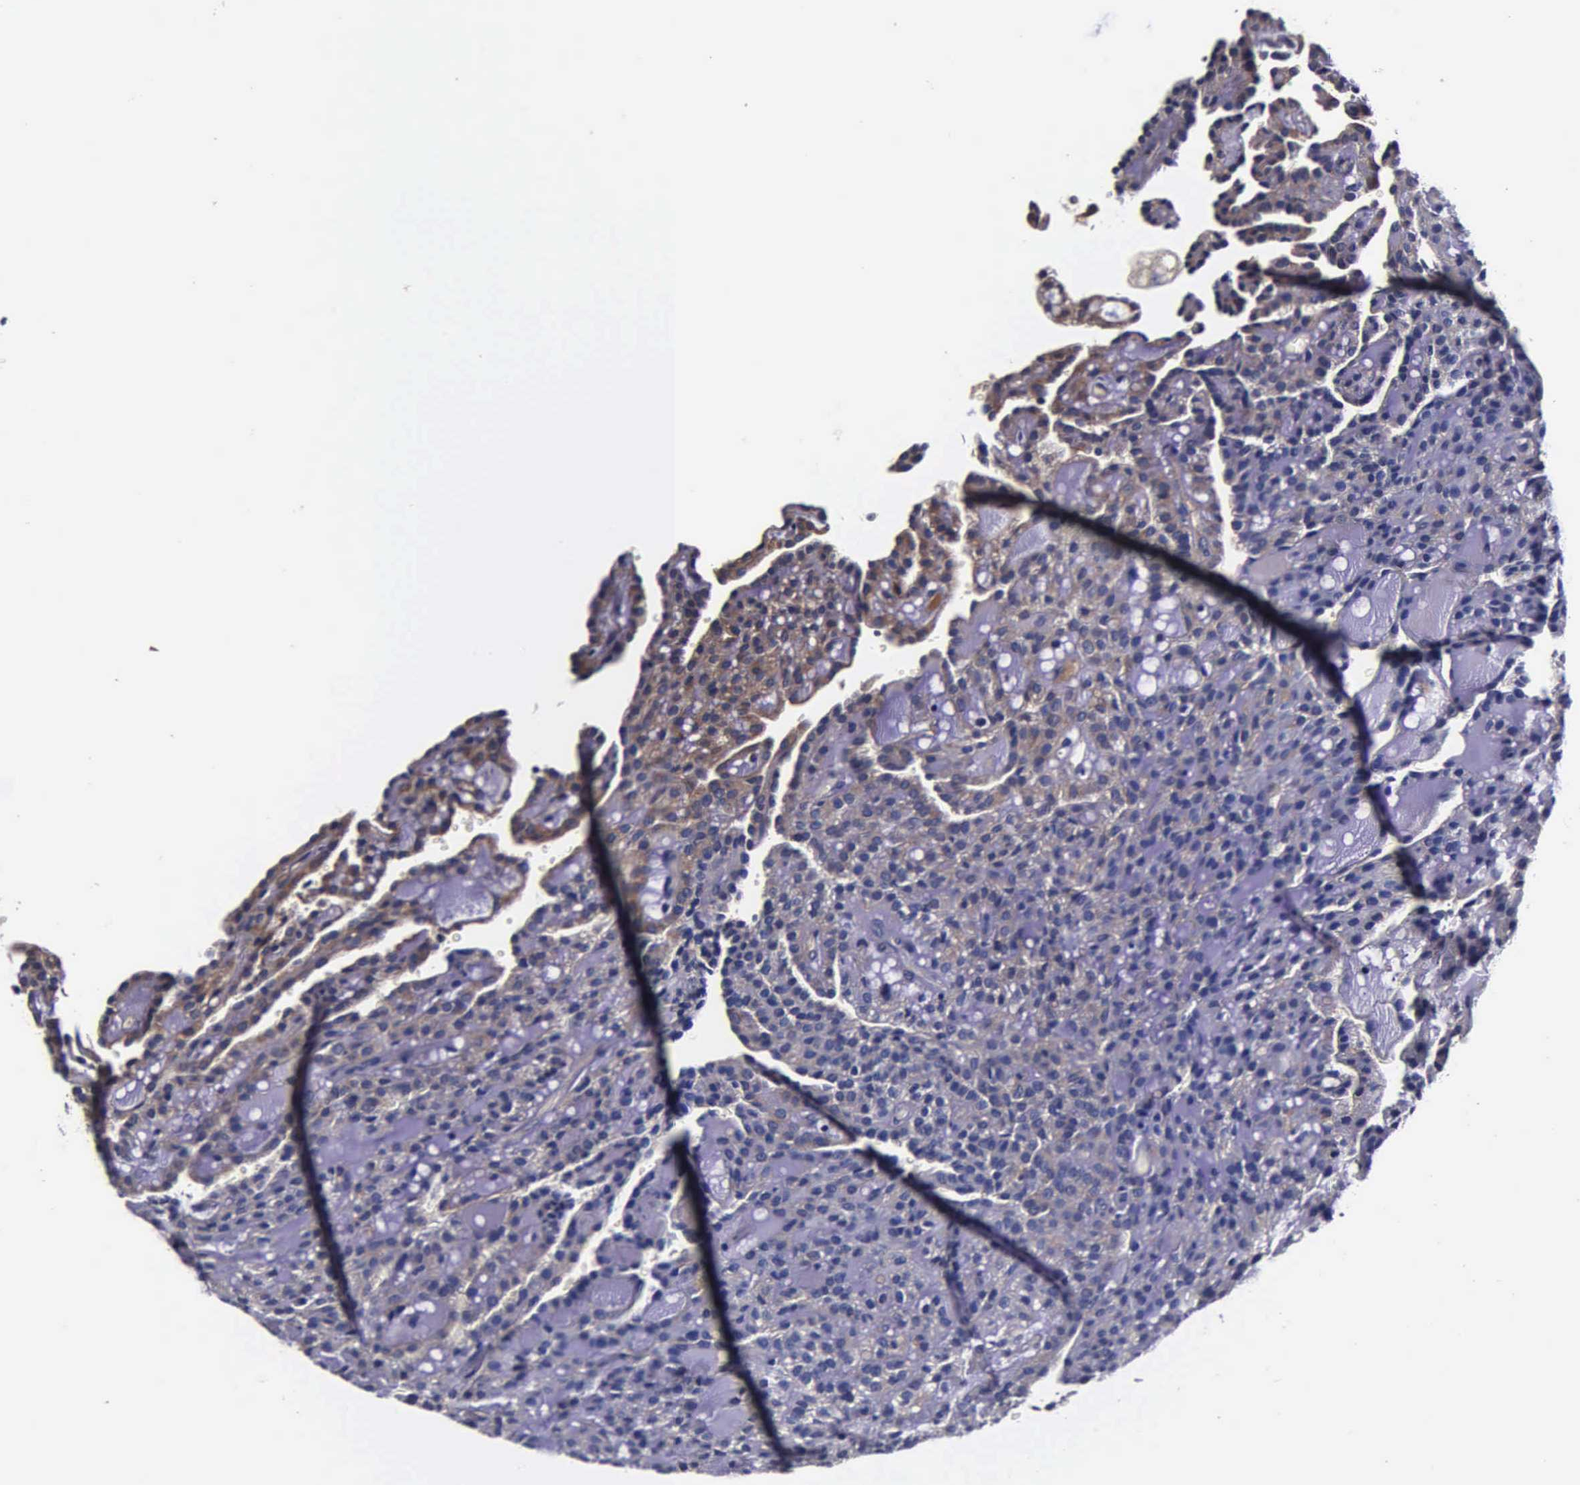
{"staining": {"intensity": "weak", "quantity": "25%-75%", "location": "cytoplasmic/membranous"}, "tissue": "renal cancer", "cell_type": "Tumor cells", "image_type": "cancer", "snomed": [{"axis": "morphology", "description": "Adenocarcinoma, NOS"}, {"axis": "topography", "description": "Kidney"}], "caption": "Adenocarcinoma (renal) stained with immunohistochemistry displays weak cytoplasmic/membranous staining in approximately 25%-75% of tumor cells. (Brightfield microscopy of DAB IHC at high magnification).", "gene": "CST3", "patient": {"sex": "male", "age": 63}}